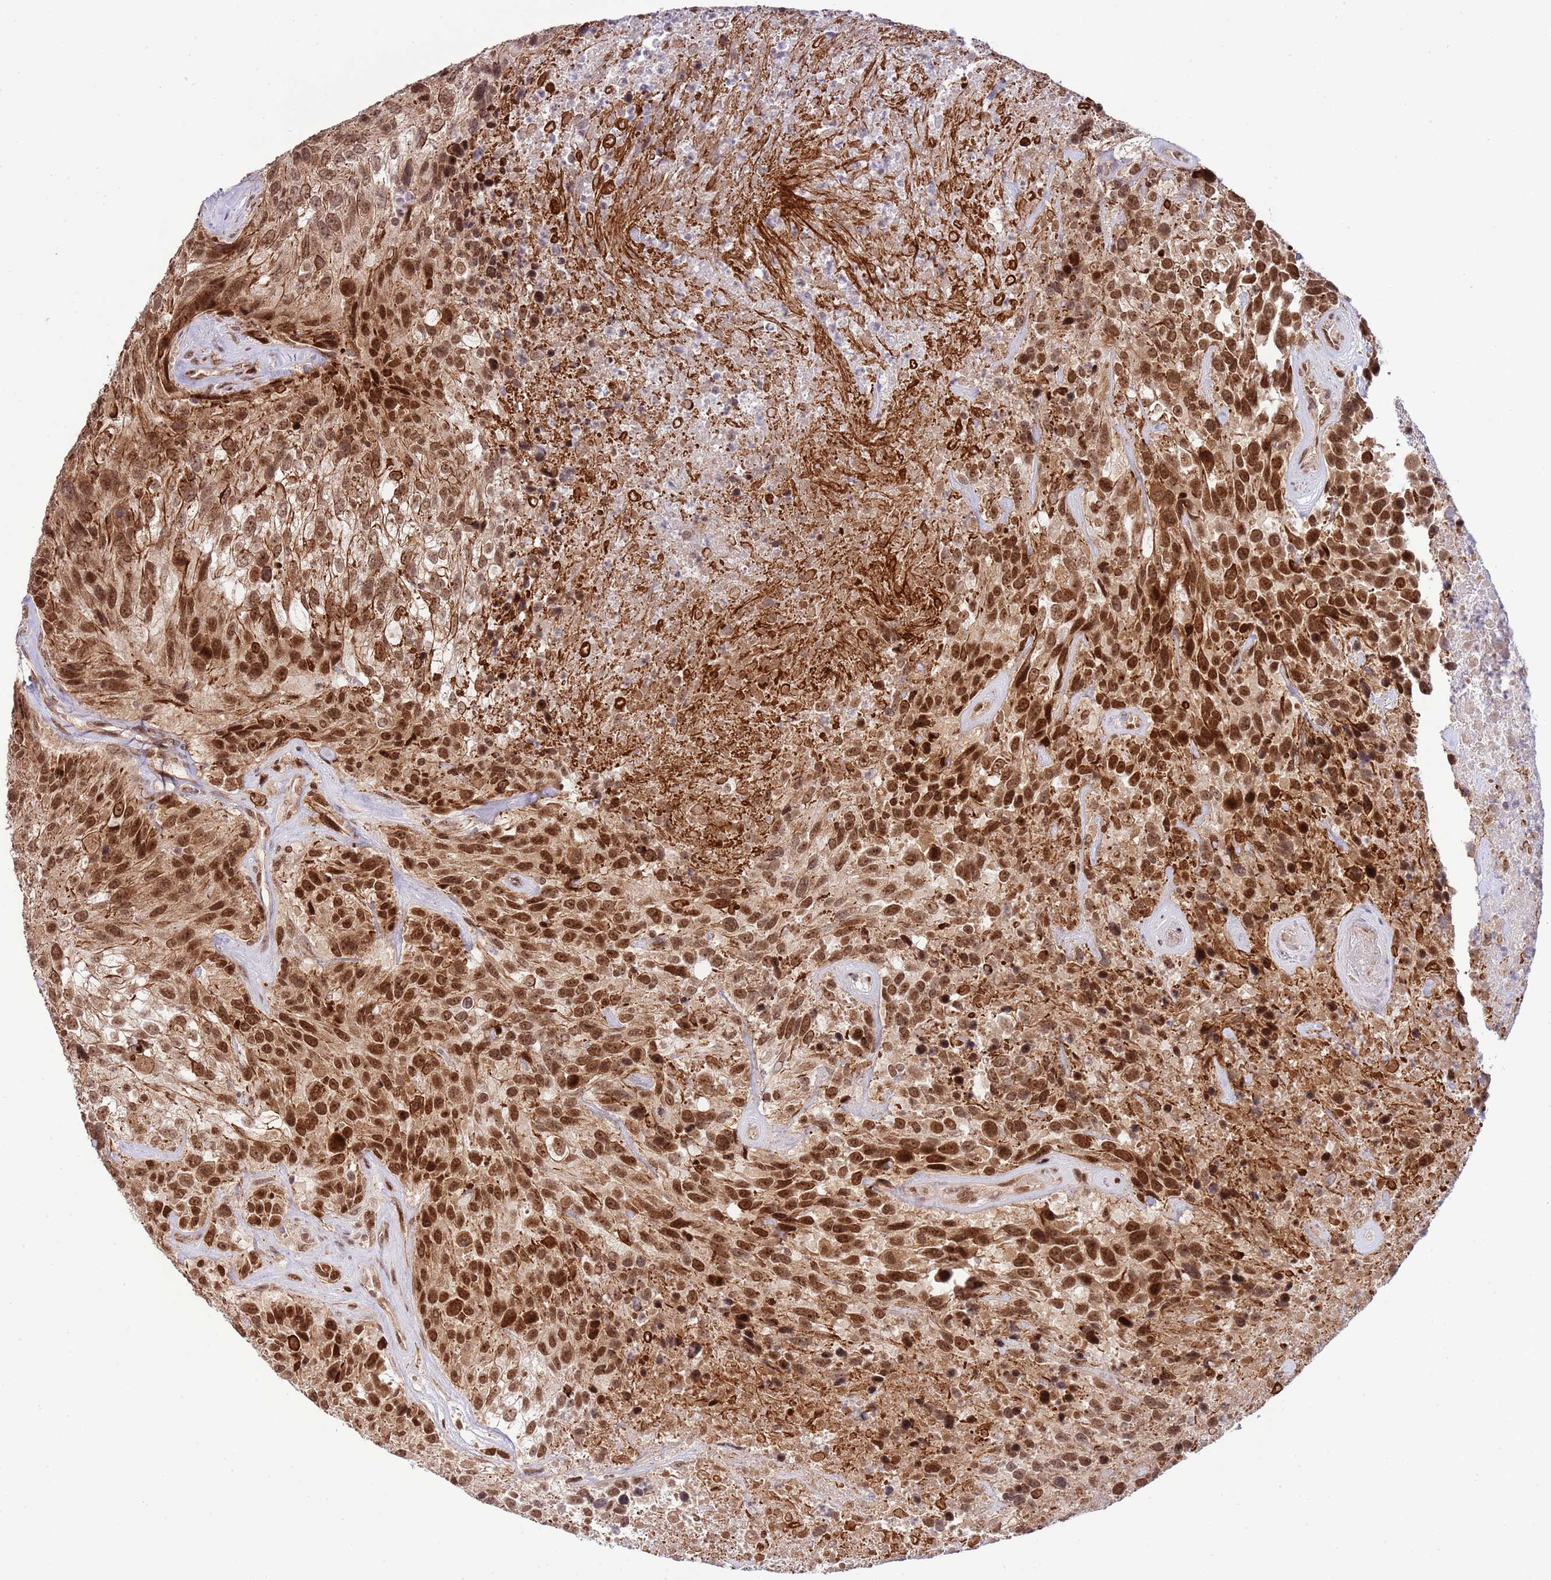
{"staining": {"intensity": "strong", "quantity": ">75%", "location": "cytoplasmic/membranous,nuclear"}, "tissue": "urothelial cancer", "cell_type": "Tumor cells", "image_type": "cancer", "snomed": [{"axis": "morphology", "description": "Urothelial carcinoma, High grade"}, {"axis": "topography", "description": "Urinary bladder"}], "caption": "Protein analysis of high-grade urothelial carcinoma tissue shows strong cytoplasmic/membranous and nuclear staining in approximately >75% of tumor cells. Immunohistochemistry stains the protein in brown and the nuclei are stained blue.", "gene": "CHD1", "patient": {"sex": "female", "age": 70}}